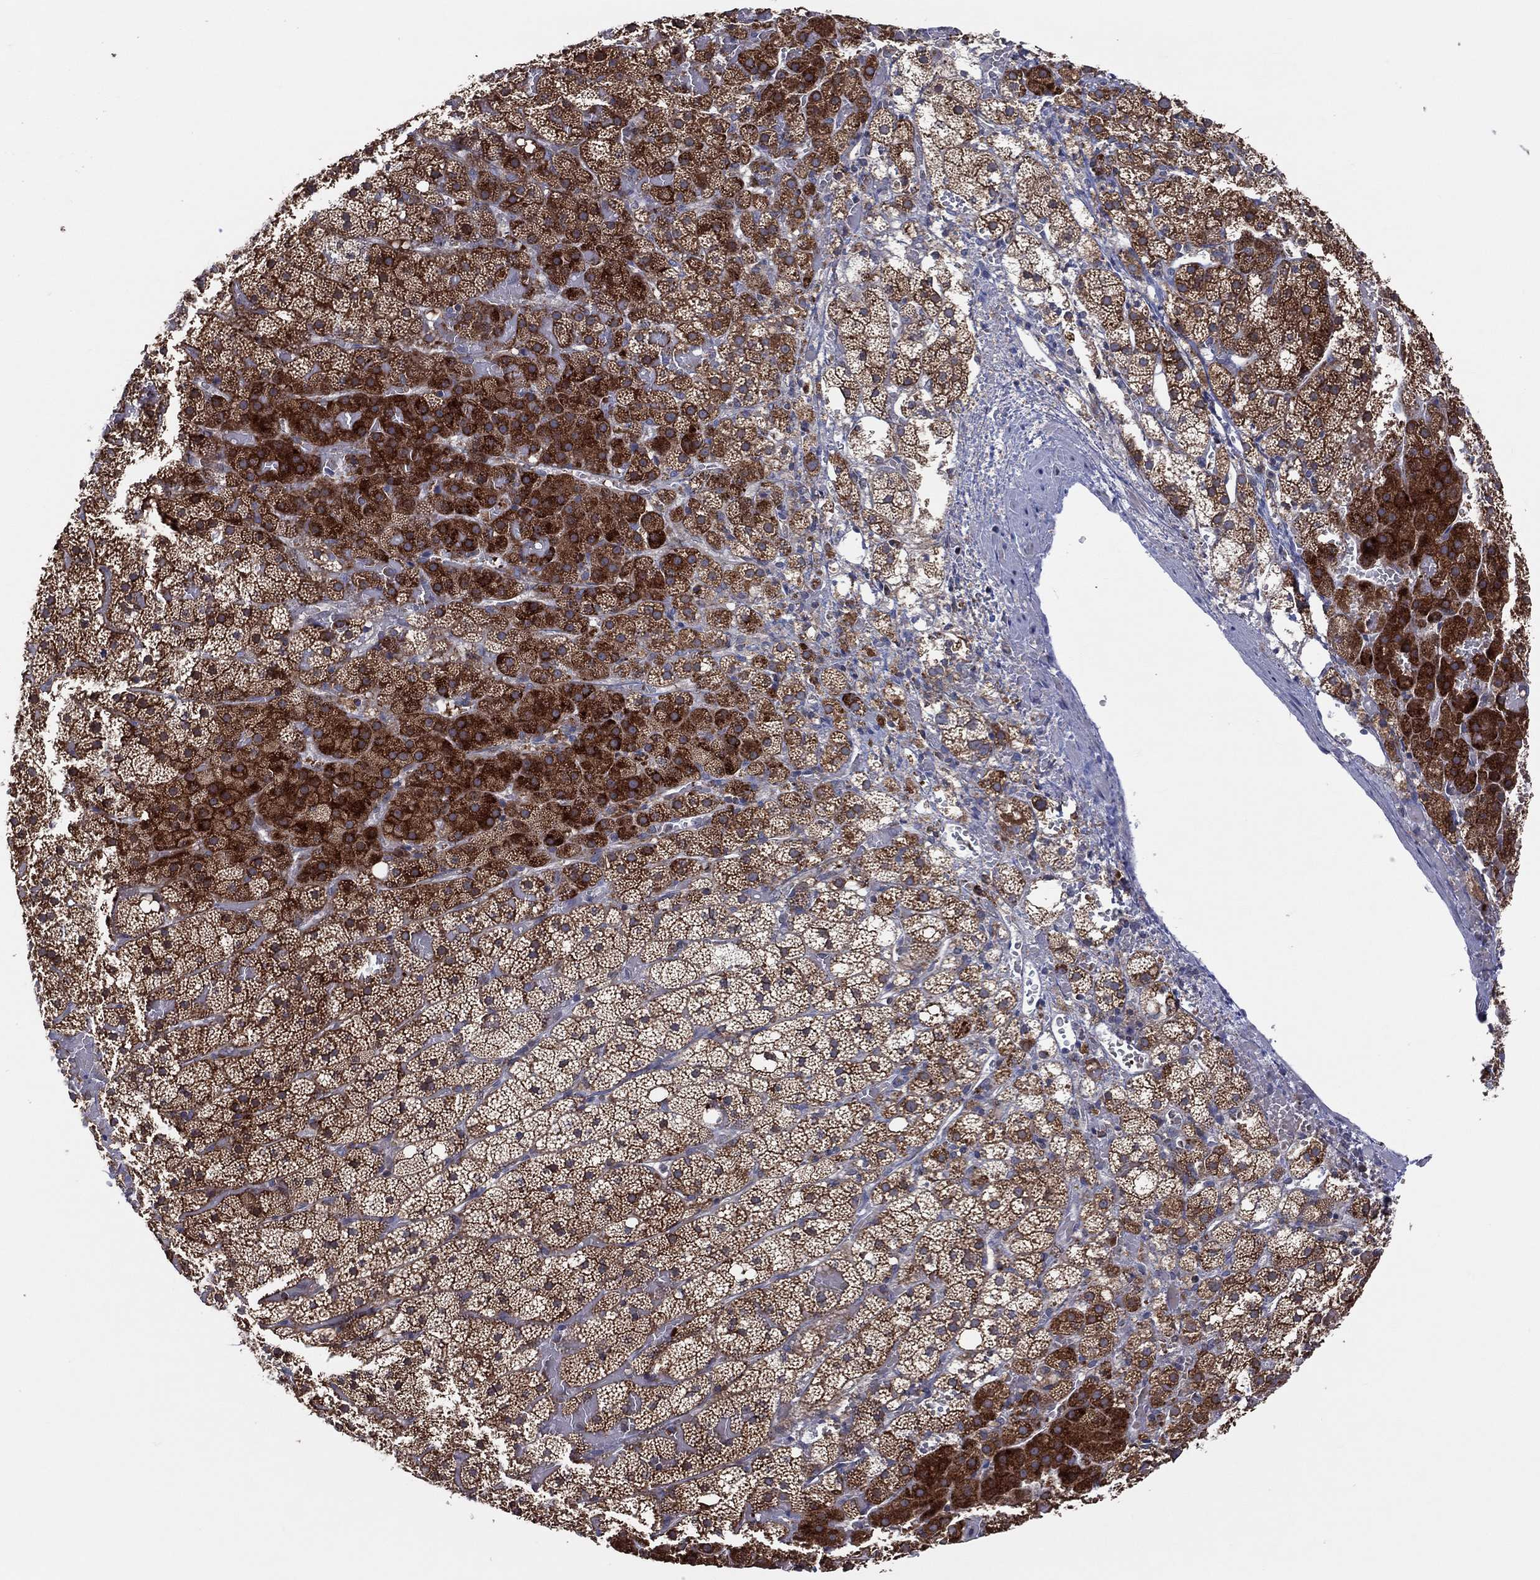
{"staining": {"intensity": "strong", "quantity": "25%-75%", "location": "cytoplasmic/membranous"}, "tissue": "adrenal gland", "cell_type": "Glandular cells", "image_type": "normal", "snomed": [{"axis": "morphology", "description": "Normal tissue, NOS"}, {"axis": "topography", "description": "Adrenal gland"}], "caption": "Protein expression analysis of benign adrenal gland shows strong cytoplasmic/membranous expression in approximately 25%-75% of glandular cells.", "gene": "STARD3", "patient": {"sex": "male", "age": 53}}